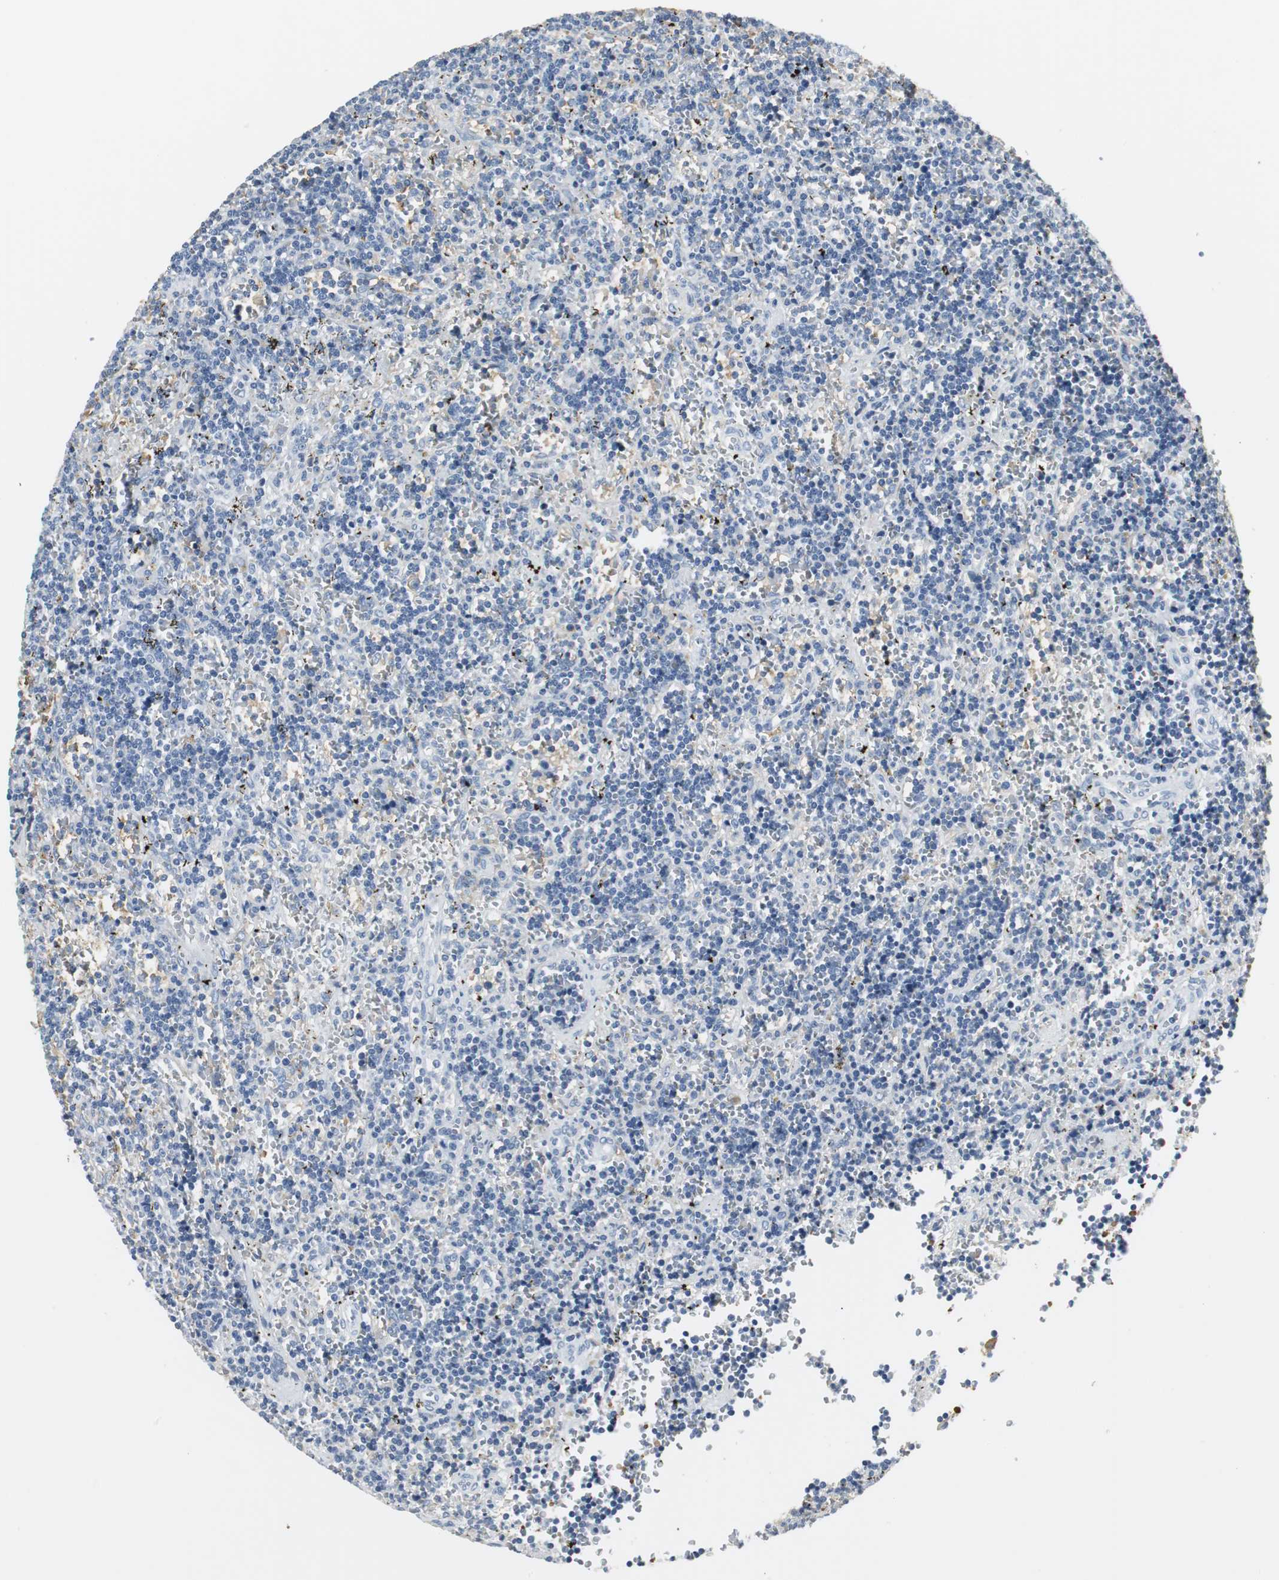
{"staining": {"intensity": "negative", "quantity": "none", "location": "none"}, "tissue": "lymphoma", "cell_type": "Tumor cells", "image_type": "cancer", "snomed": [{"axis": "morphology", "description": "Malignant lymphoma, non-Hodgkin's type, Low grade"}, {"axis": "topography", "description": "Spleen"}], "caption": "Protein analysis of malignant lymphoma, non-Hodgkin's type (low-grade) demonstrates no significant positivity in tumor cells.", "gene": "SLC2A5", "patient": {"sex": "male", "age": 60}}